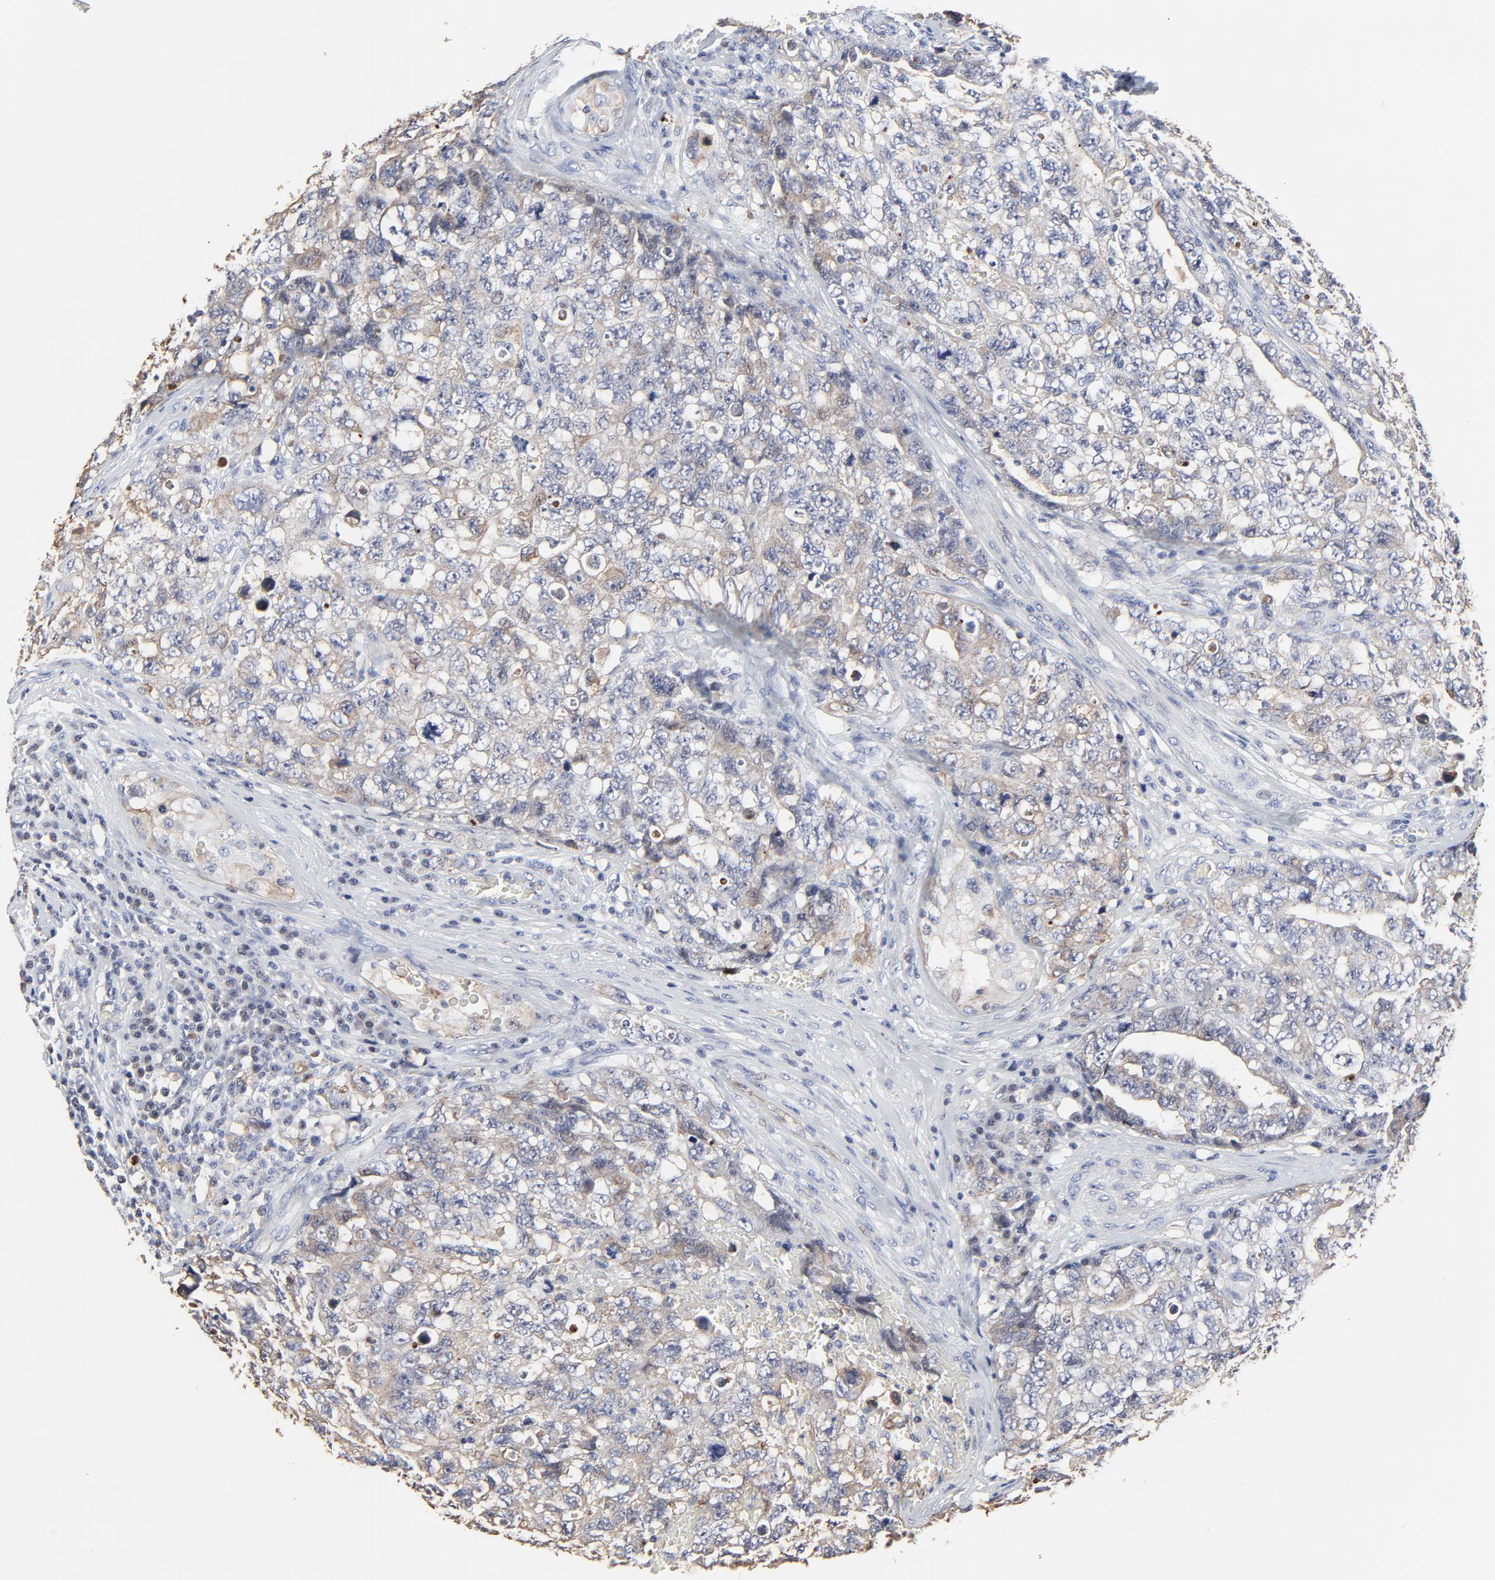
{"staining": {"intensity": "weak", "quantity": ">75%", "location": "cytoplasmic/membranous"}, "tissue": "testis cancer", "cell_type": "Tumor cells", "image_type": "cancer", "snomed": [{"axis": "morphology", "description": "Carcinoma, Embryonal, NOS"}, {"axis": "topography", "description": "Testis"}], "caption": "Human testis cancer stained with a protein marker shows weak staining in tumor cells.", "gene": "LNX1", "patient": {"sex": "male", "age": 31}}